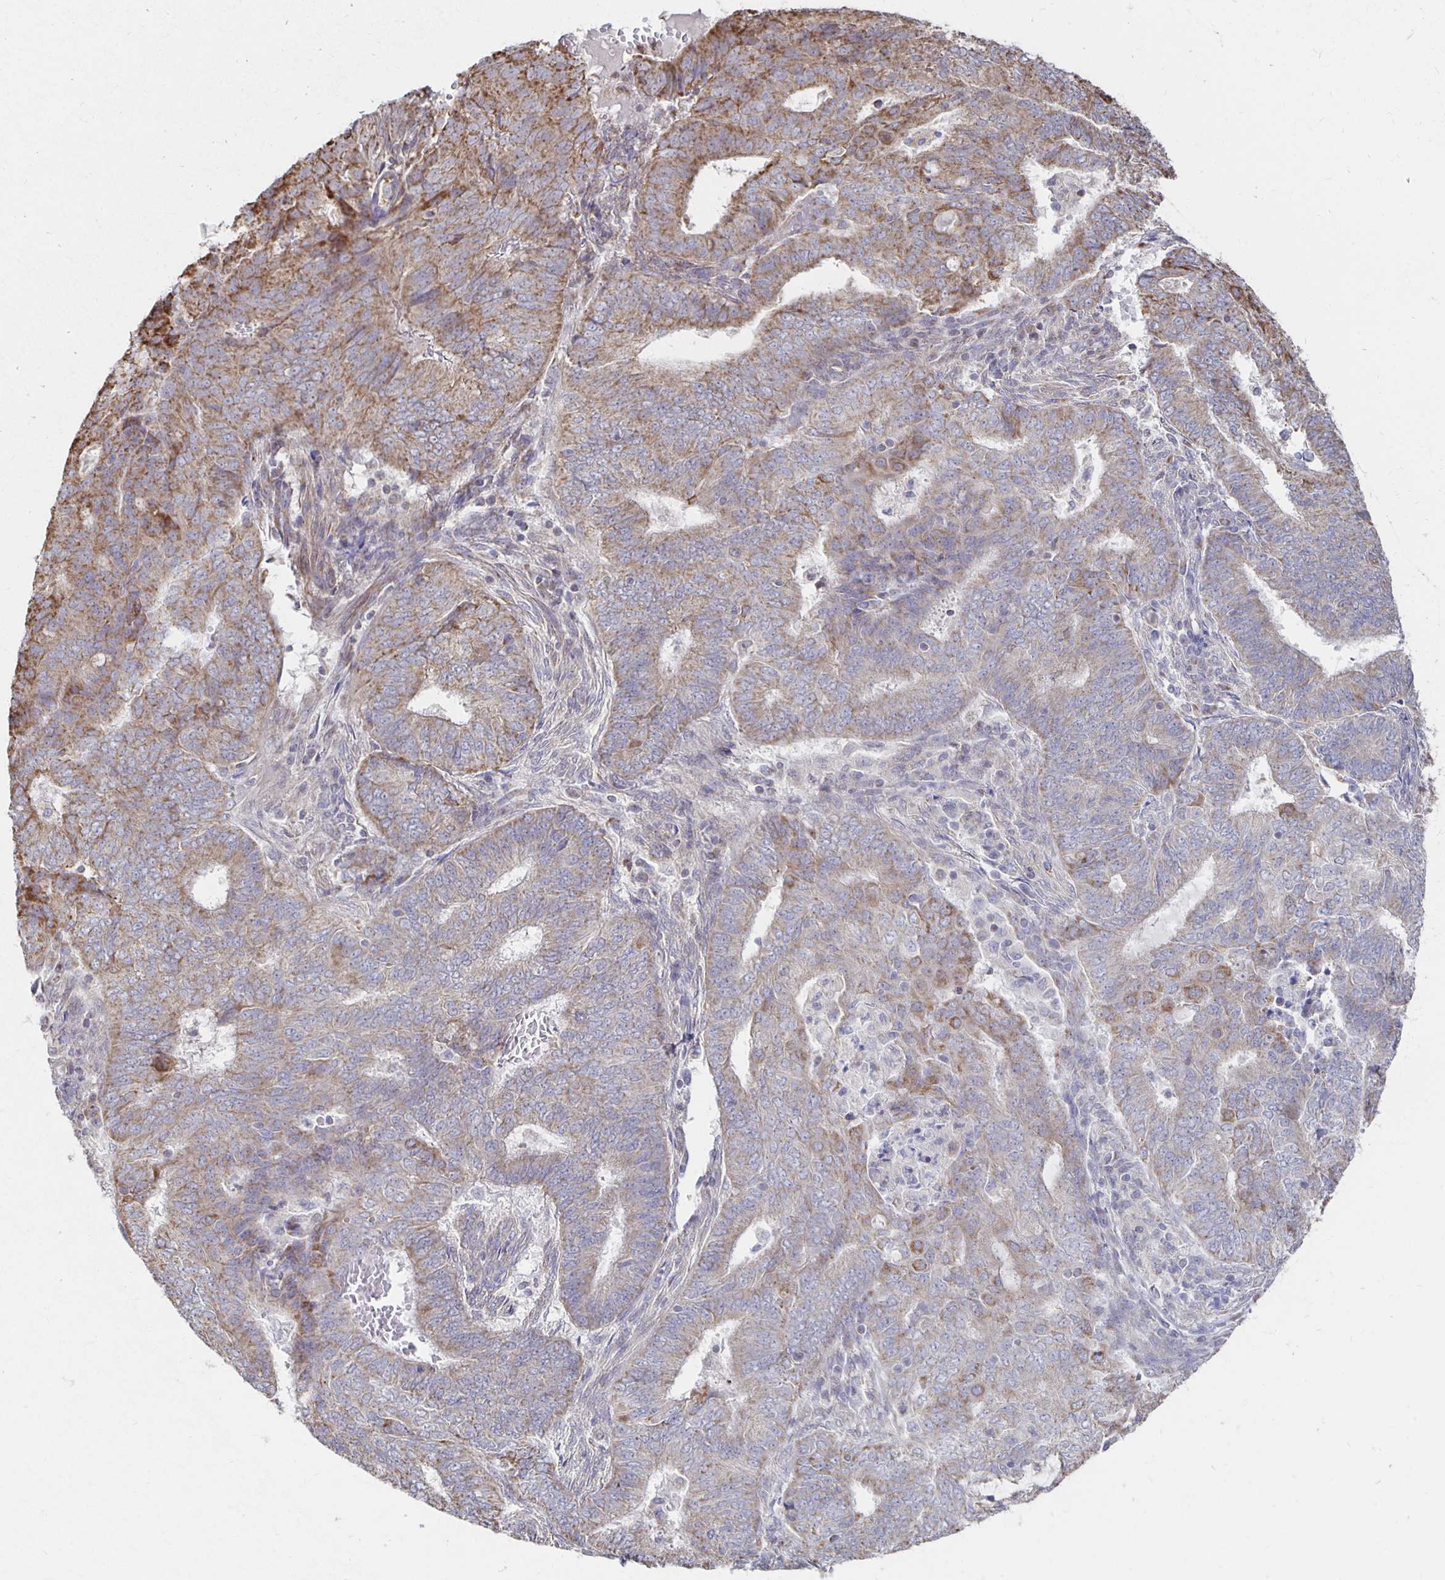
{"staining": {"intensity": "weak", "quantity": "25%-75%", "location": "cytoplasmic/membranous"}, "tissue": "endometrial cancer", "cell_type": "Tumor cells", "image_type": "cancer", "snomed": [{"axis": "morphology", "description": "Adenocarcinoma, NOS"}, {"axis": "topography", "description": "Endometrium"}], "caption": "This is an image of immunohistochemistry (IHC) staining of endometrial cancer, which shows weak positivity in the cytoplasmic/membranous of tumor cells.", "gene": "NKX2-8", "patient": {"sex": "female", "age": 62}}